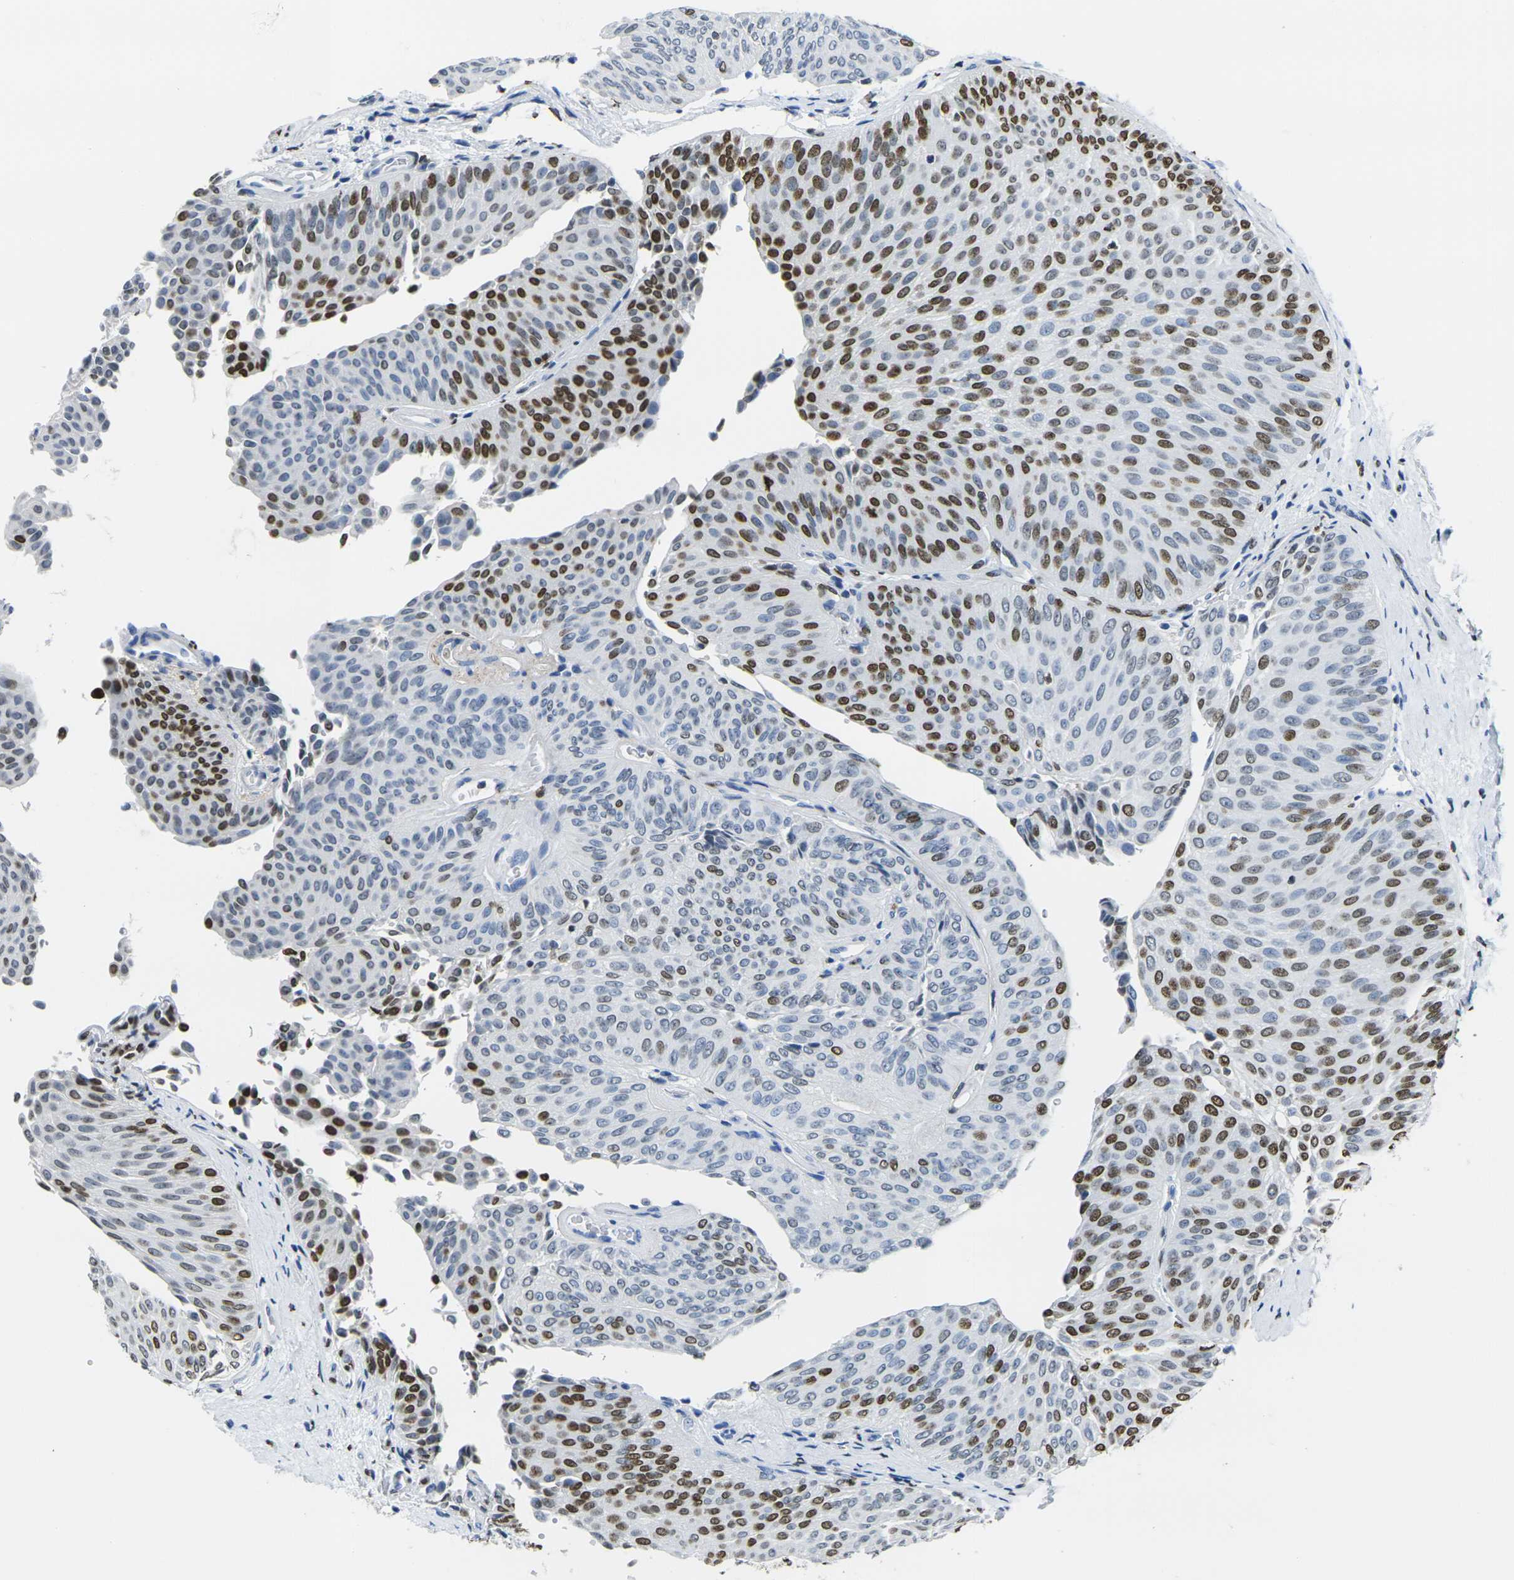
{"staining": {"intensity": "strong", "quantity": "25%-75%", "location": "nuclear"}, "tissue": "urothelial cancer", "cell_type": "Tumor cells", "image_type": "cancer", "snomed": [{"axis": "morphology", "description": "Urothelial carcinoma, Low grade"}, {"axis": "topography", "description": "Urinary bladder"}], "caption": "Immunohistochemical staining of urothelial cancer displays strong nuclear protein staining in about 25%-75% of tumor cells.", "gene": "DRAXIN", "patient": {"sex": "female", "age": 60}}